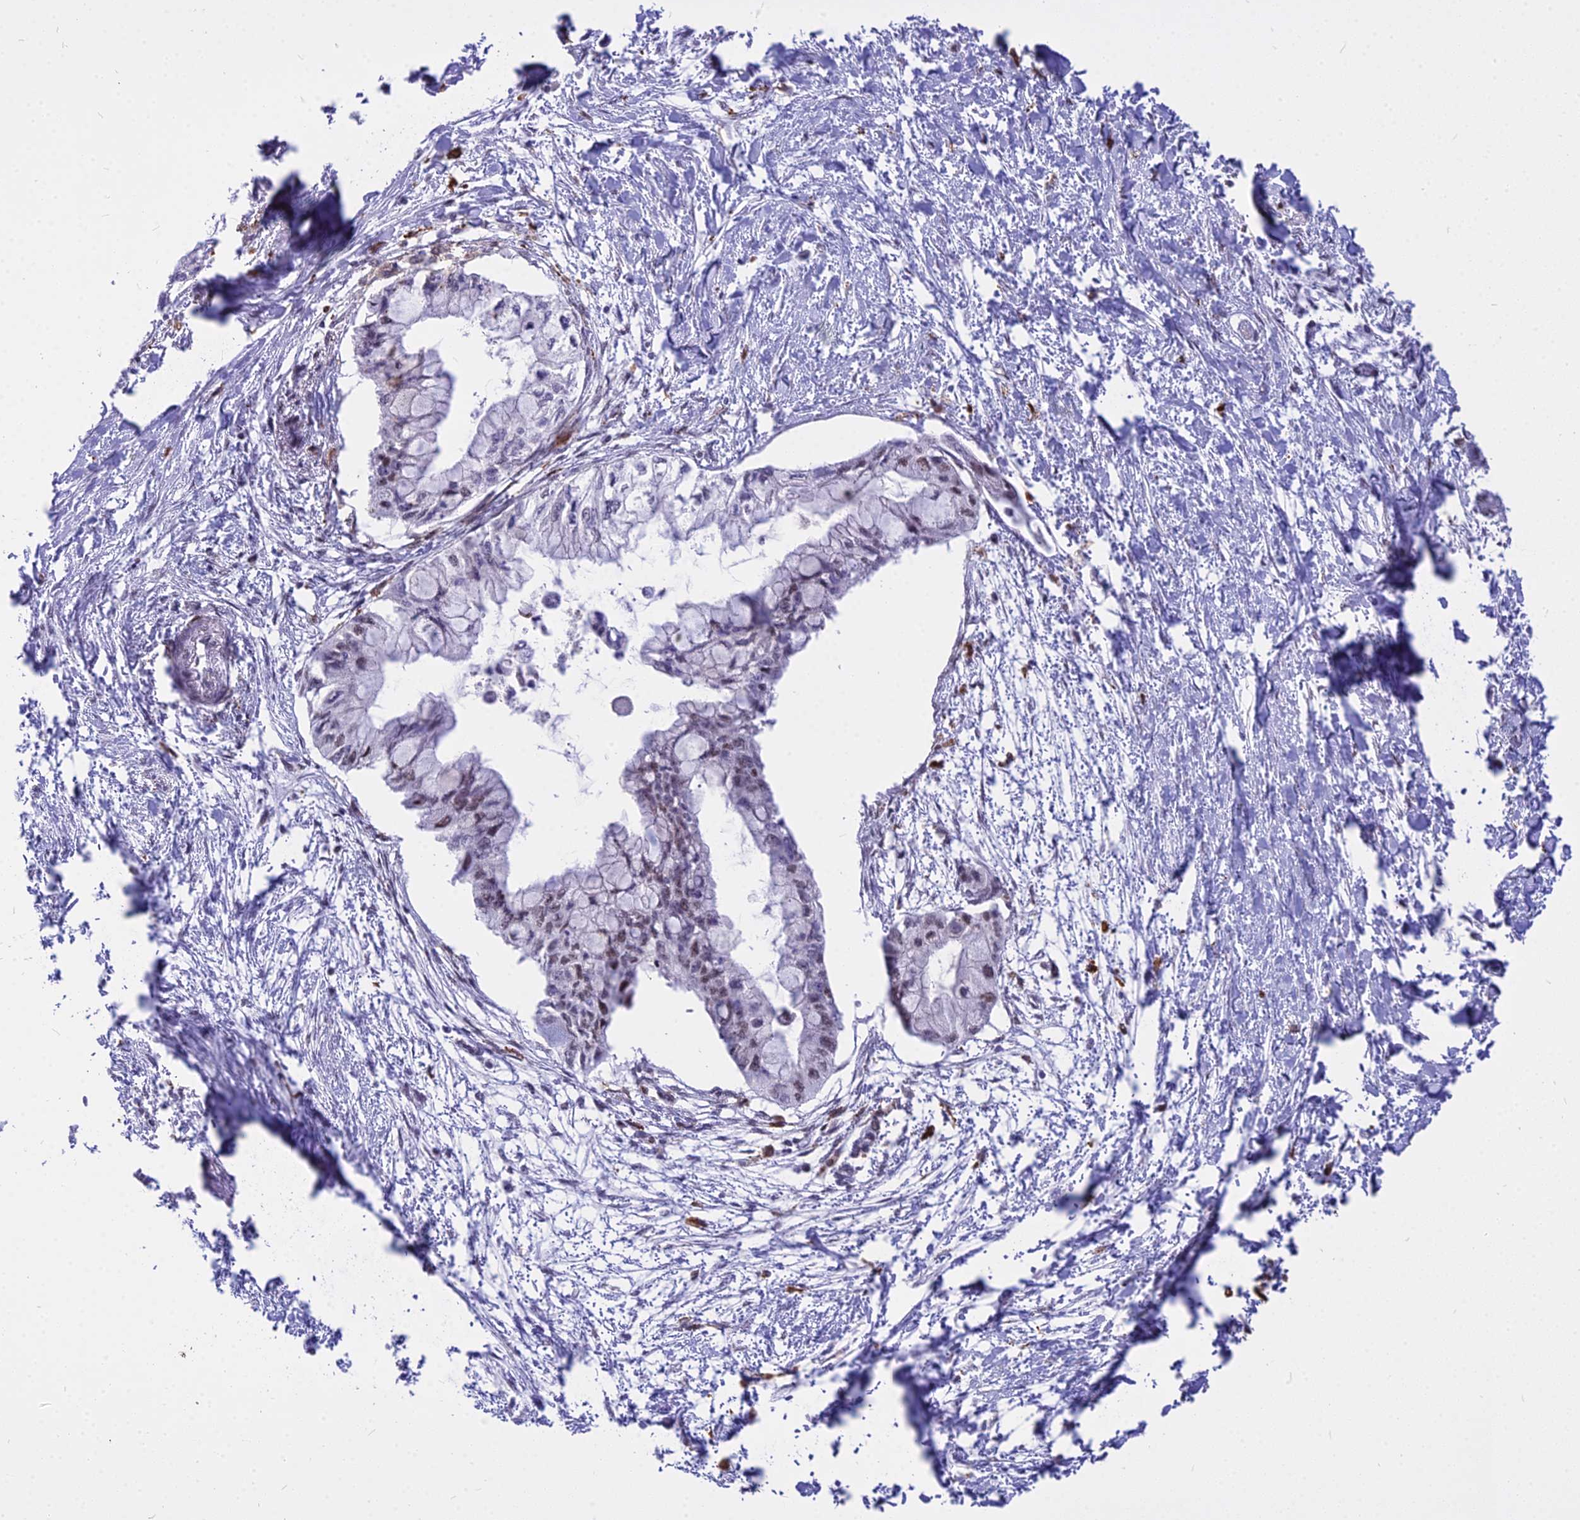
{"staining": {"intensity": "weak", "quantity": "<25%", "location": "nuclear"}, "tissue": "pancreatic cancer", "cell_type": "Tumor cells", "image_type": "cancer", "snomed": [{"axis": "morphology", "description": "Adenocarcinoma, NOS"}, {"axis": "topography", "description": "Pancreas"}], "caption": "A high-resolution image shows immunohistochemistry (IHC) staining of pancreatic adenocarcinoma, which demonstrates no significant staining in tumor cells.", "gene": "ALG10", "patient": {"sex": "male", "age": 48}}